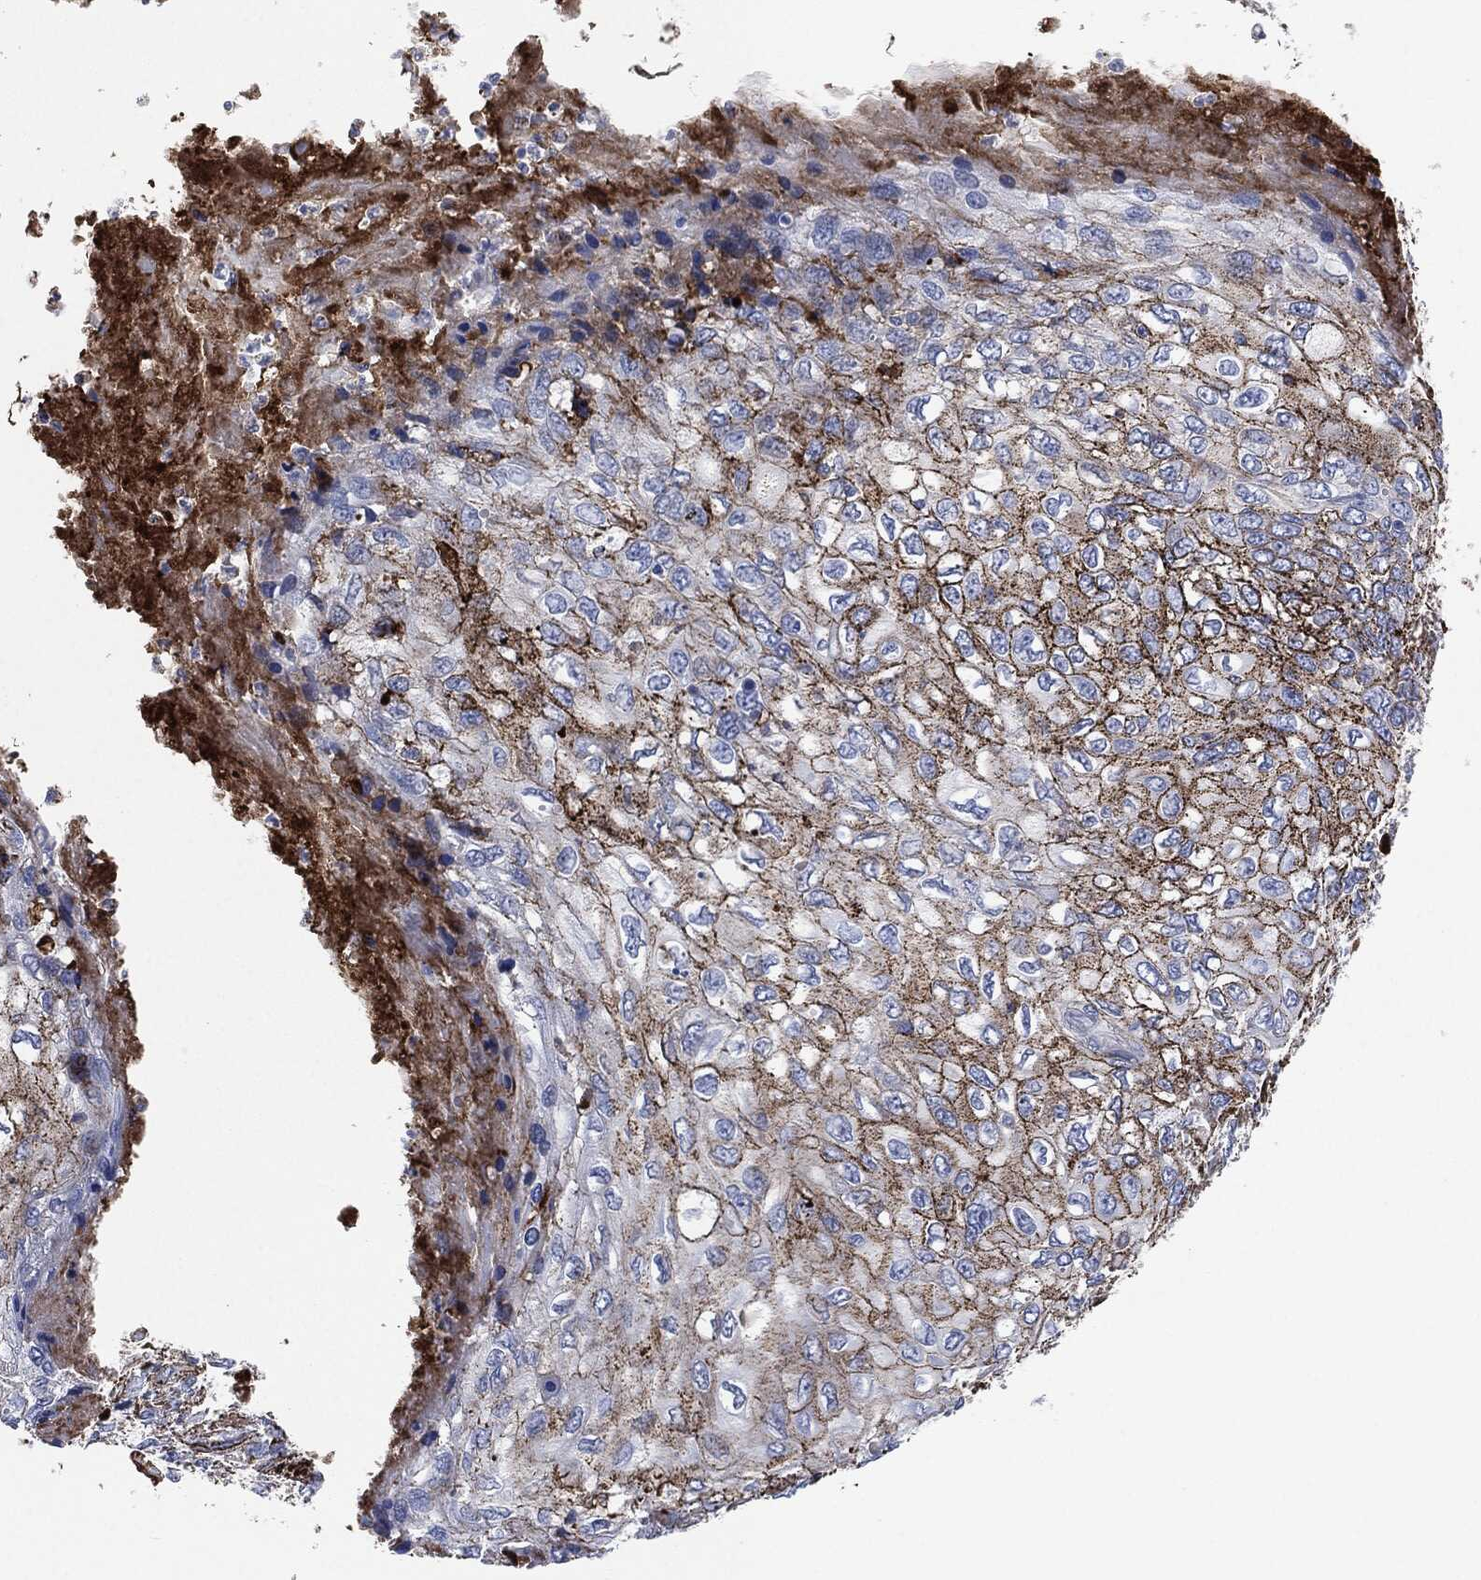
{"staining": {"intensity": "strong", "quantity": "<25%", "location": "cytoplasmic/membranous"}, "tissue": "skin cancer", "cell_type": "Tumor cells", "image_type": "cancer", "snomed": [{"axis": "morphology", "description": "Squamous cell carcinoma, NOS"}, {"axis": "topography", "description": "Skin"}], "caption": "Protein staining reveals strong cytoplasmic/membranous expression in approximately <25% of tumor cells in squamous cell carcinoma (skin). (DAB (3,3'-diaminobenzidine) IHC, brown staining for protein, blue staining for nuclei).", "gene": "APOB", "patient": {"sex": "male", "age": 92}}